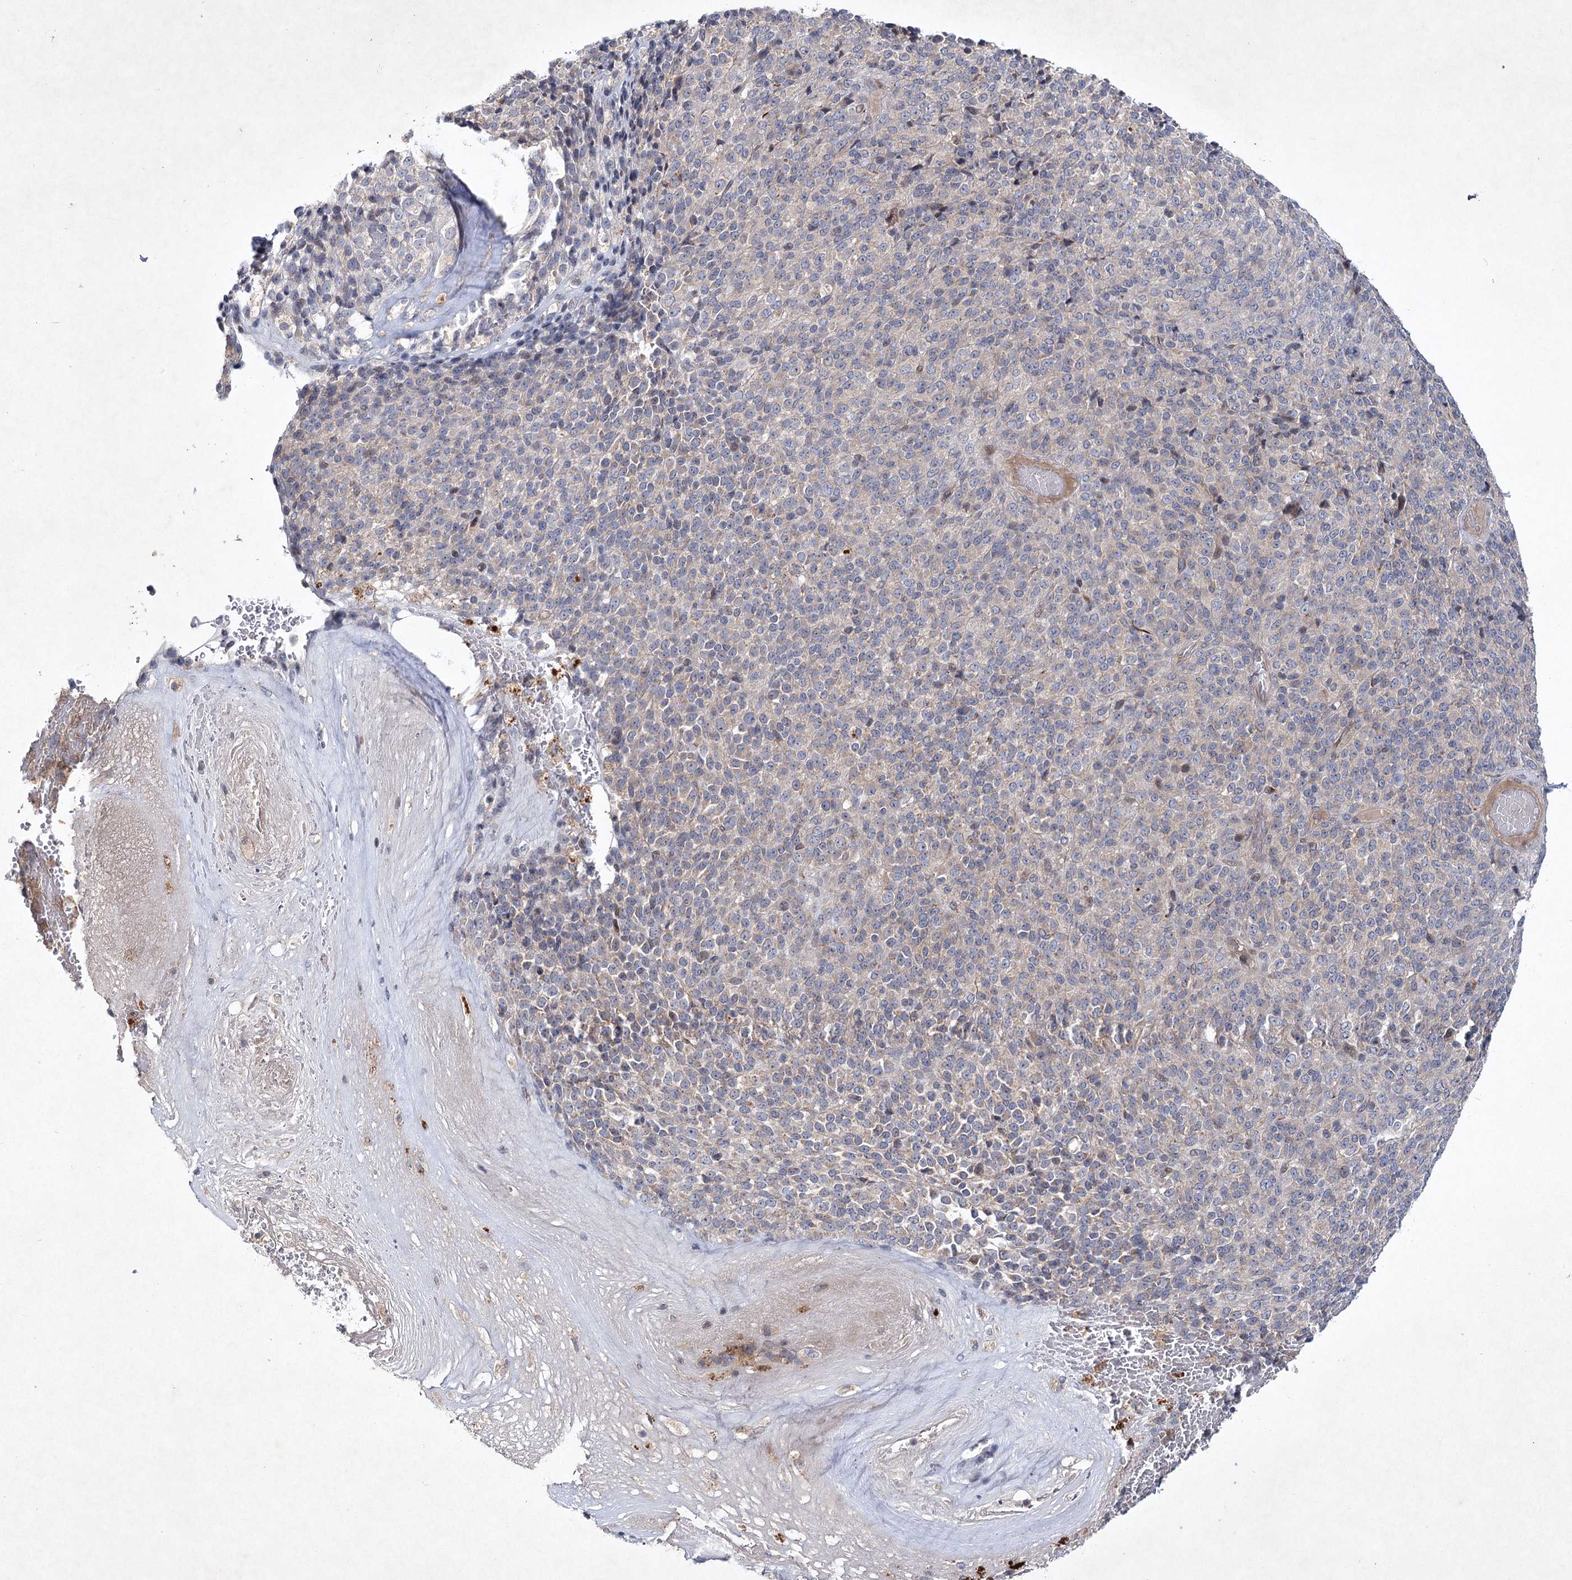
{"staining": {"intensity": "weak", "quantity": "<25%", "location": "cytoplasmic/membranous"}, "tissue": "melanoma", "cell_type": "Tumor cells", "image_type": "cancer", "snomed": [{"axis": "morphology", "description": "Malignant melanoma, Metastatic site"}, {"axis": "topography", "description": "Brain"}], "caption": "Tumor cells are negative for protein expression in human melanoma. (Brightfield microscopy of DAB immunohistochemistry at high magnification).", "gene": "MAP3K13", "patient": {"sex": "female", "age": 56}}